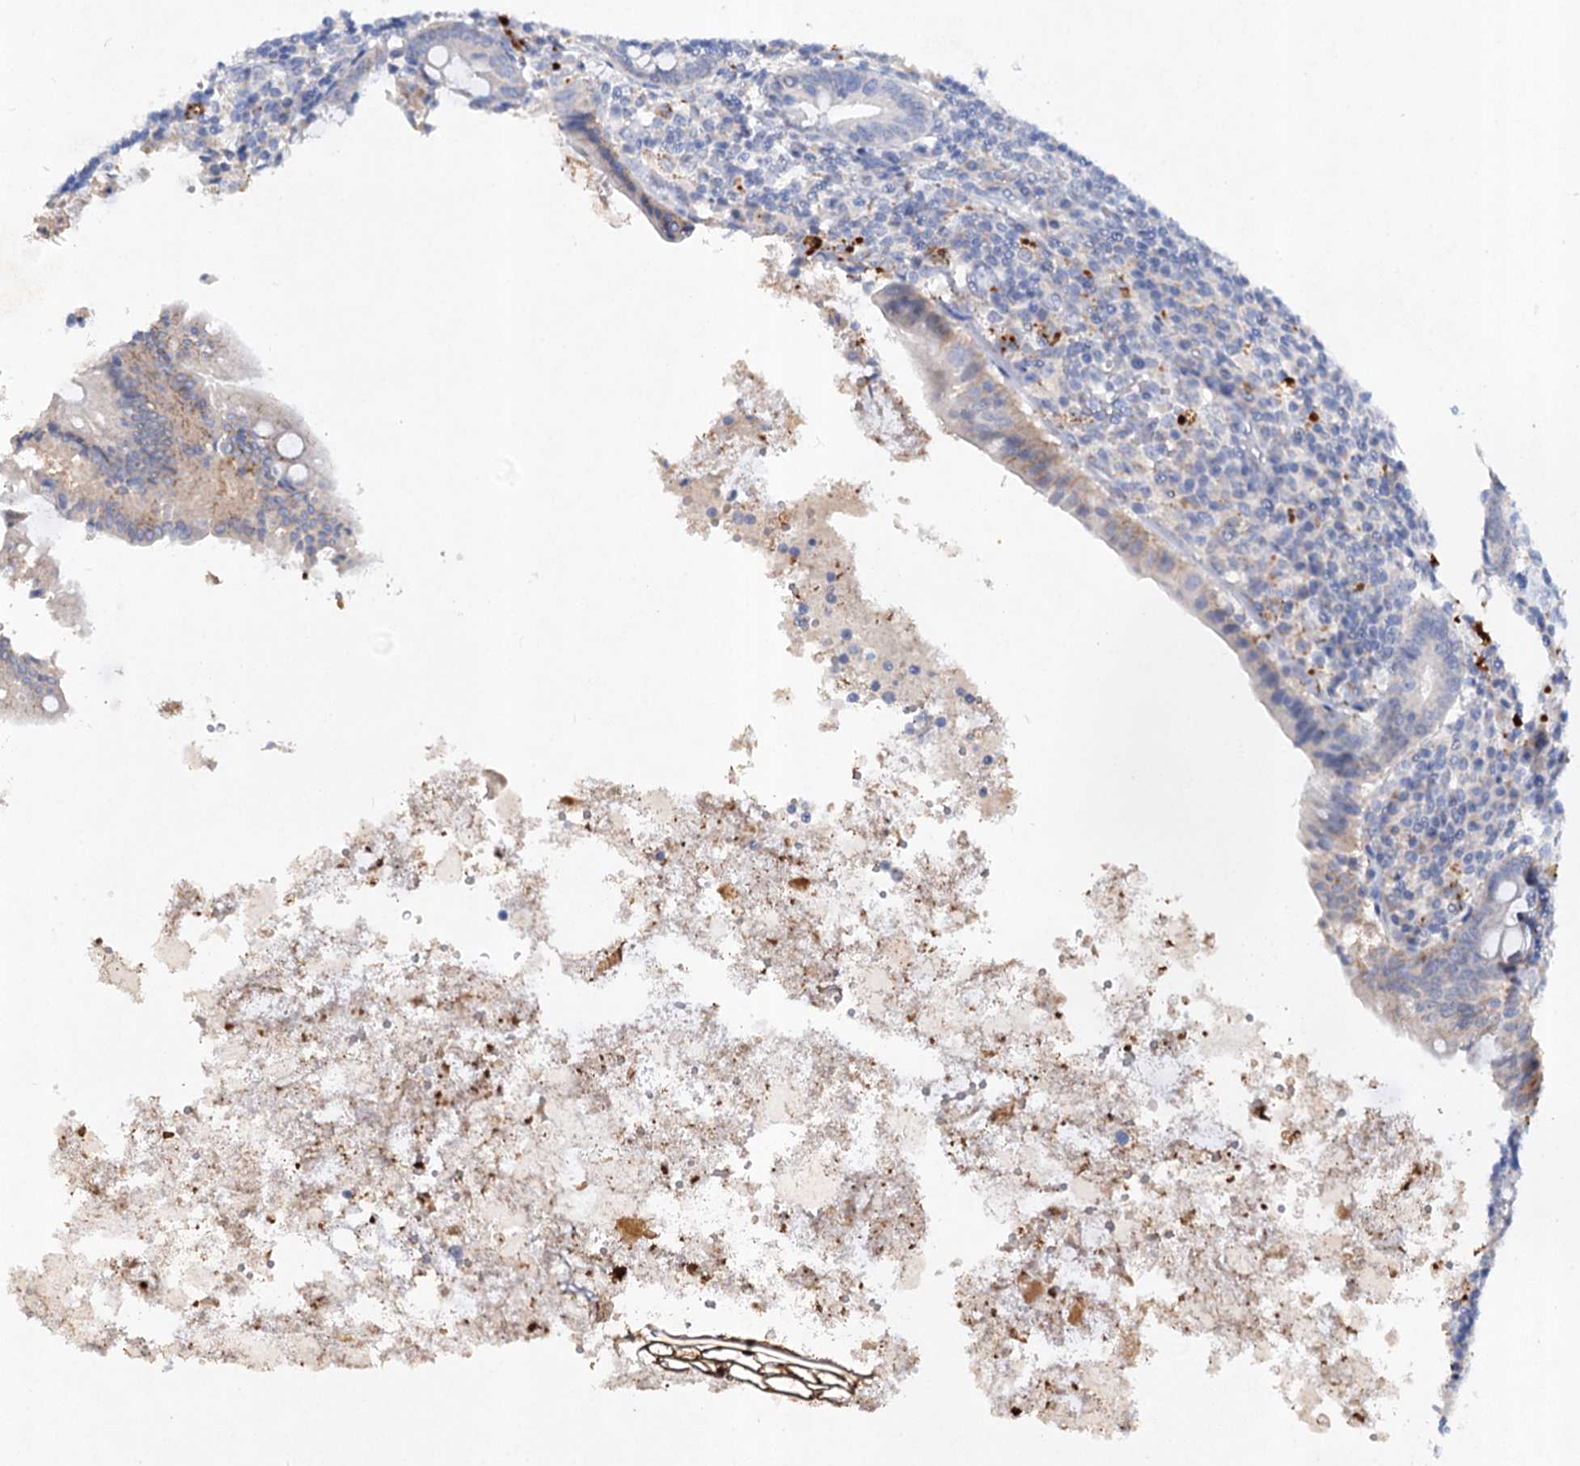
{"staining": {"intensity": "negative", "quantity": "none", "location": "none"}, "tissue": "appendix", "cell_type": "Glandular cells", "image_type": "normal", "snomed": [{"axis": "morphology", "description": "Normal tissue, NOS"}, {"axis": "topography", "description": "Appendix"}], "caption": "High power microscopy micrograph of an immunohistochemistry (IHC) image of unremarkable appendix, revealing no significant staining in glandular cells.", "gene": "ATP4A", "patient": {"sex": "female", "age": 54}}